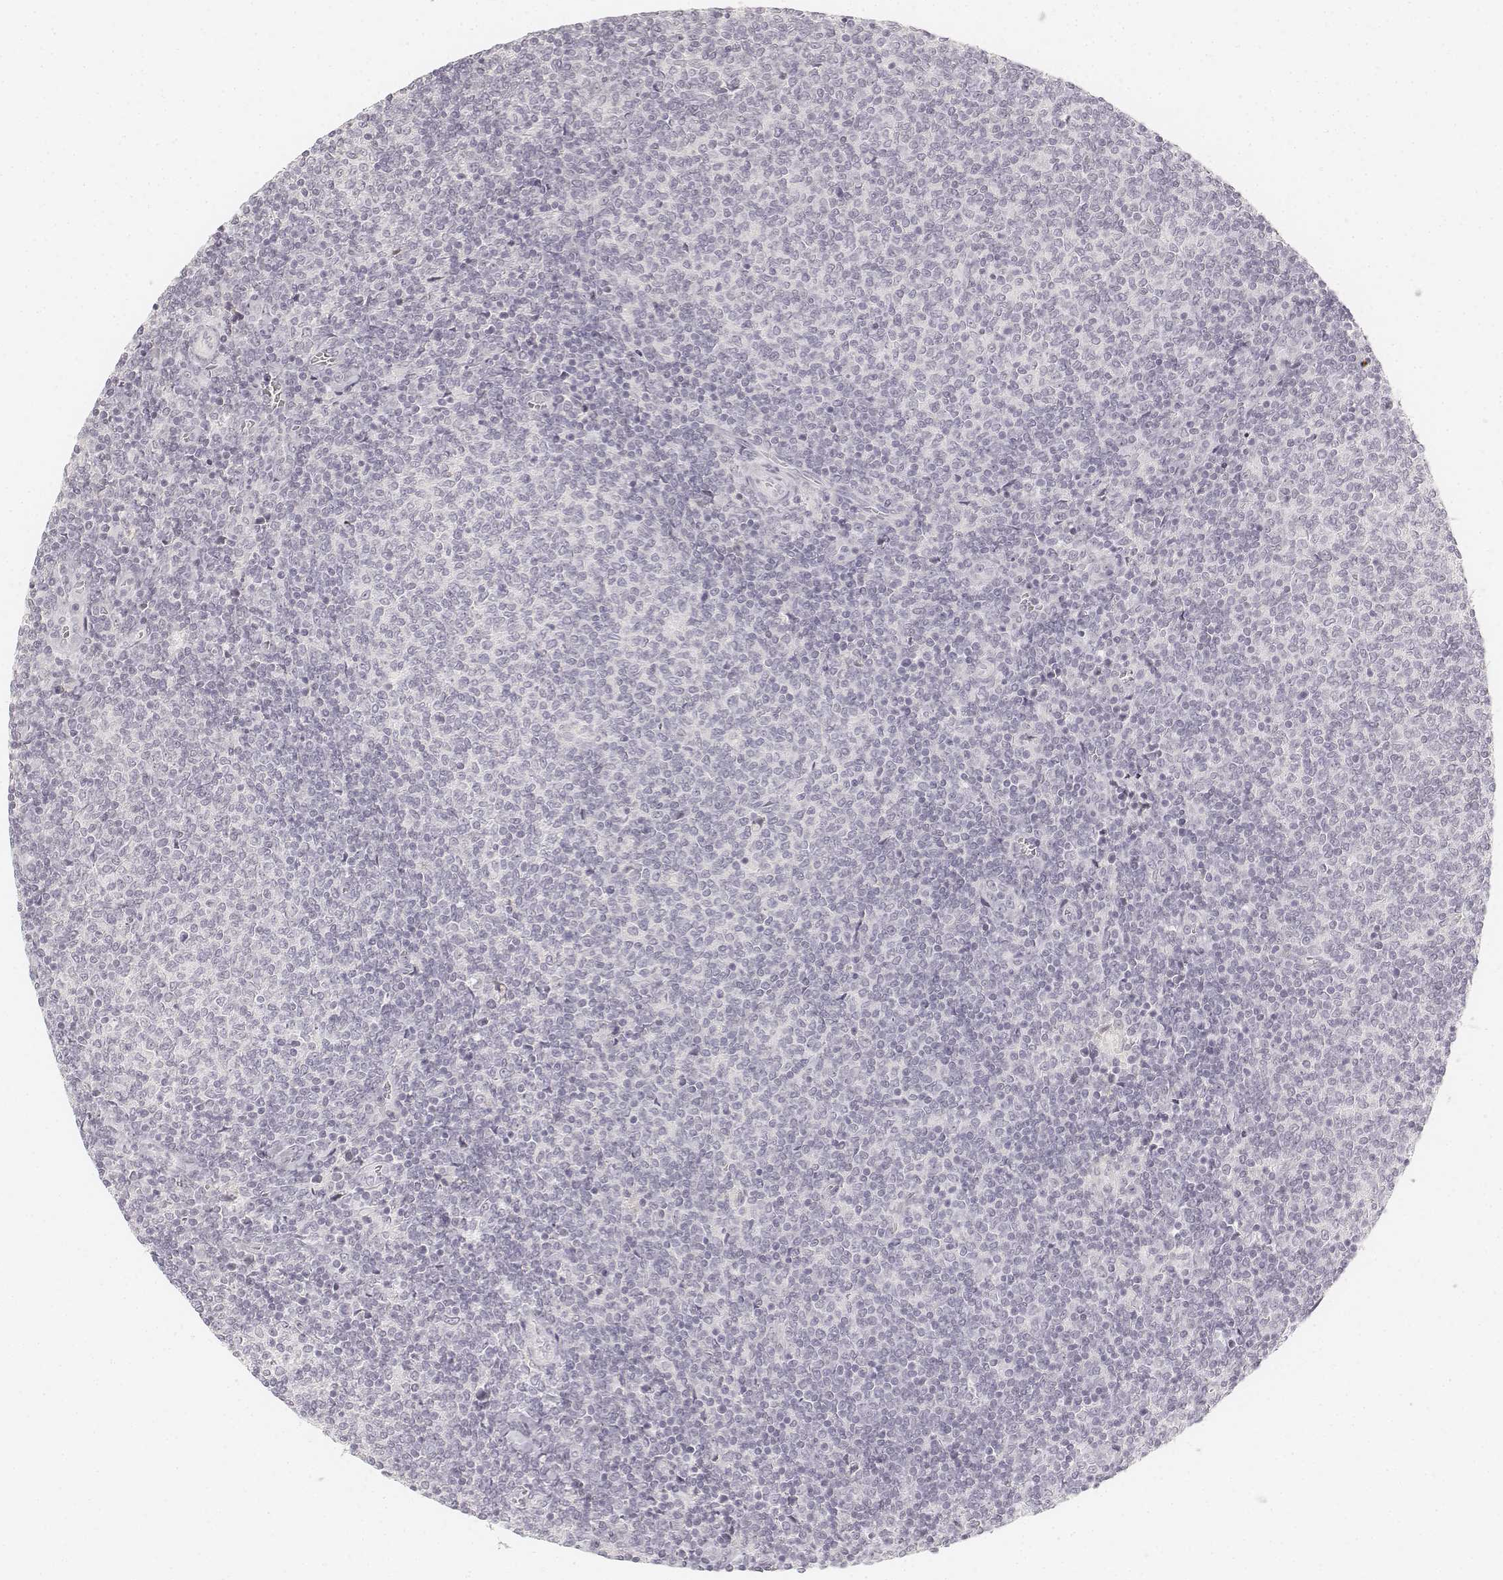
{"staining": {"intensity": "negative", "quantity": "none", "location": "none"}, "tissue": "lymphoma", "cell_type": "Tumor cells", "image_type": "cancer", "snomed": [{"axis": "morphology", "description": "Malignant lymphoma, non-Hodgkin's type, Low grade"}, {"axis": "topography", "description": "Lymph node"}], "caption": "Immunohistochemistry image of neoplastic tissue: human lymphoma stained with DAB exhibits no significant protein expression in tumor cells.", "gene": "DSG4", "patient": {"sex": "male", "age": 52}}